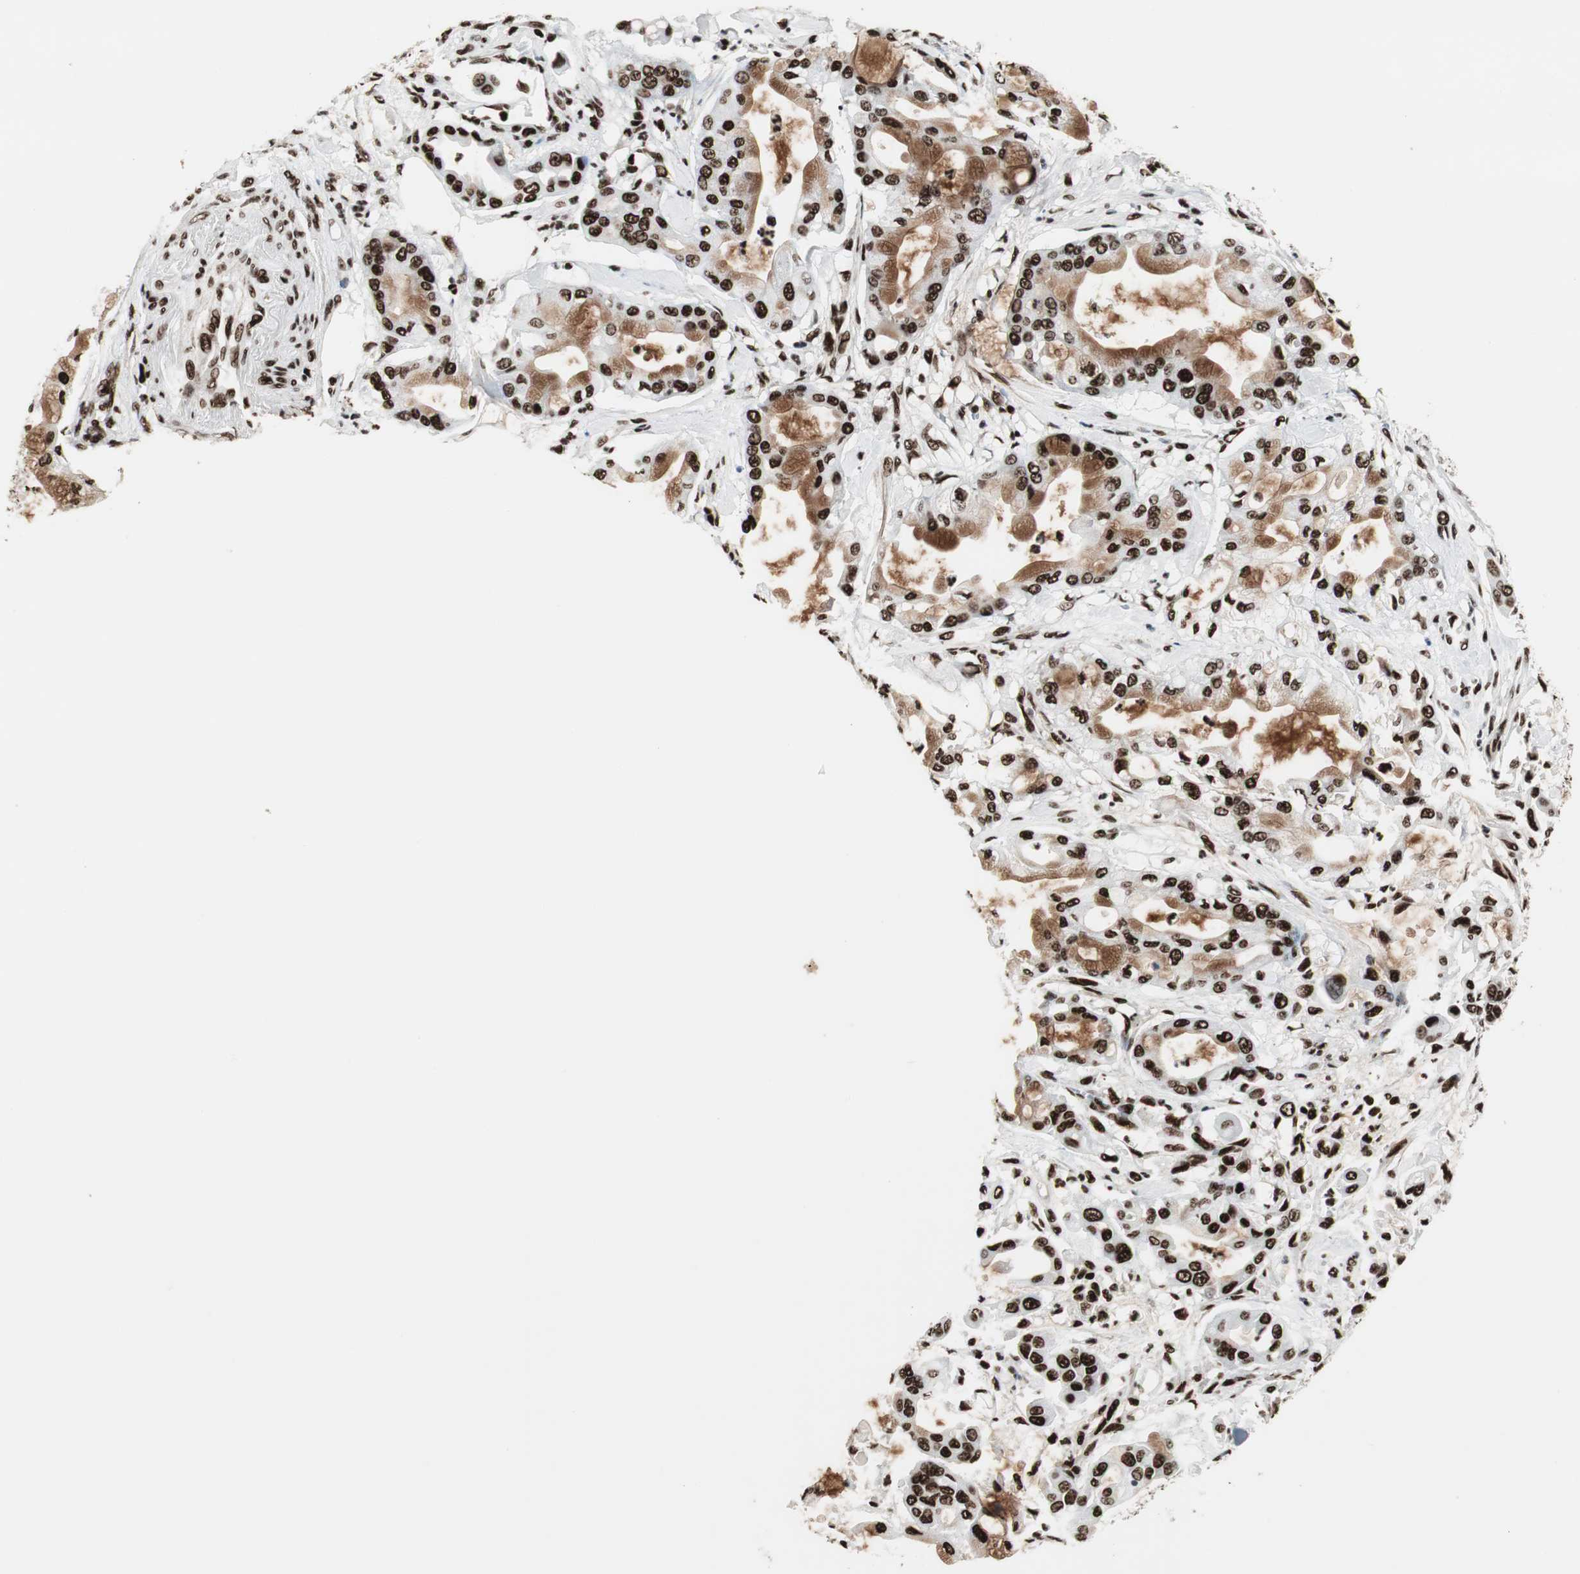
{"staining": {"intensity": "strong", "quantity": ">75%", "location": "cytoplasmic/membranous,nuclear"}, "tissue": "pancreatic cancer", "cell_type": "Tumor cells", "image_type": "cancer", "snomed": [{"axis": "morphology", "description": "Adenocarcinoma, NOS"}, {"axis": "morphology", "description": "Adenocarcinoma, metastatic, NOS"}, {"axis": "topography", "description": "Lymph node"}, {"axis": "topography", "description": "Pancreas"}, {"axis": "topography", "description": "Duodenum"}], "caption": "Immunohistochemical staining of pancreatic cancer reveals high levels of strong cytoplasmic/membranous and nuclear positivity in approximately >75% of tumor cells.", "gene": "MTA2", "patient": {"sex": "female", "age": 64}}